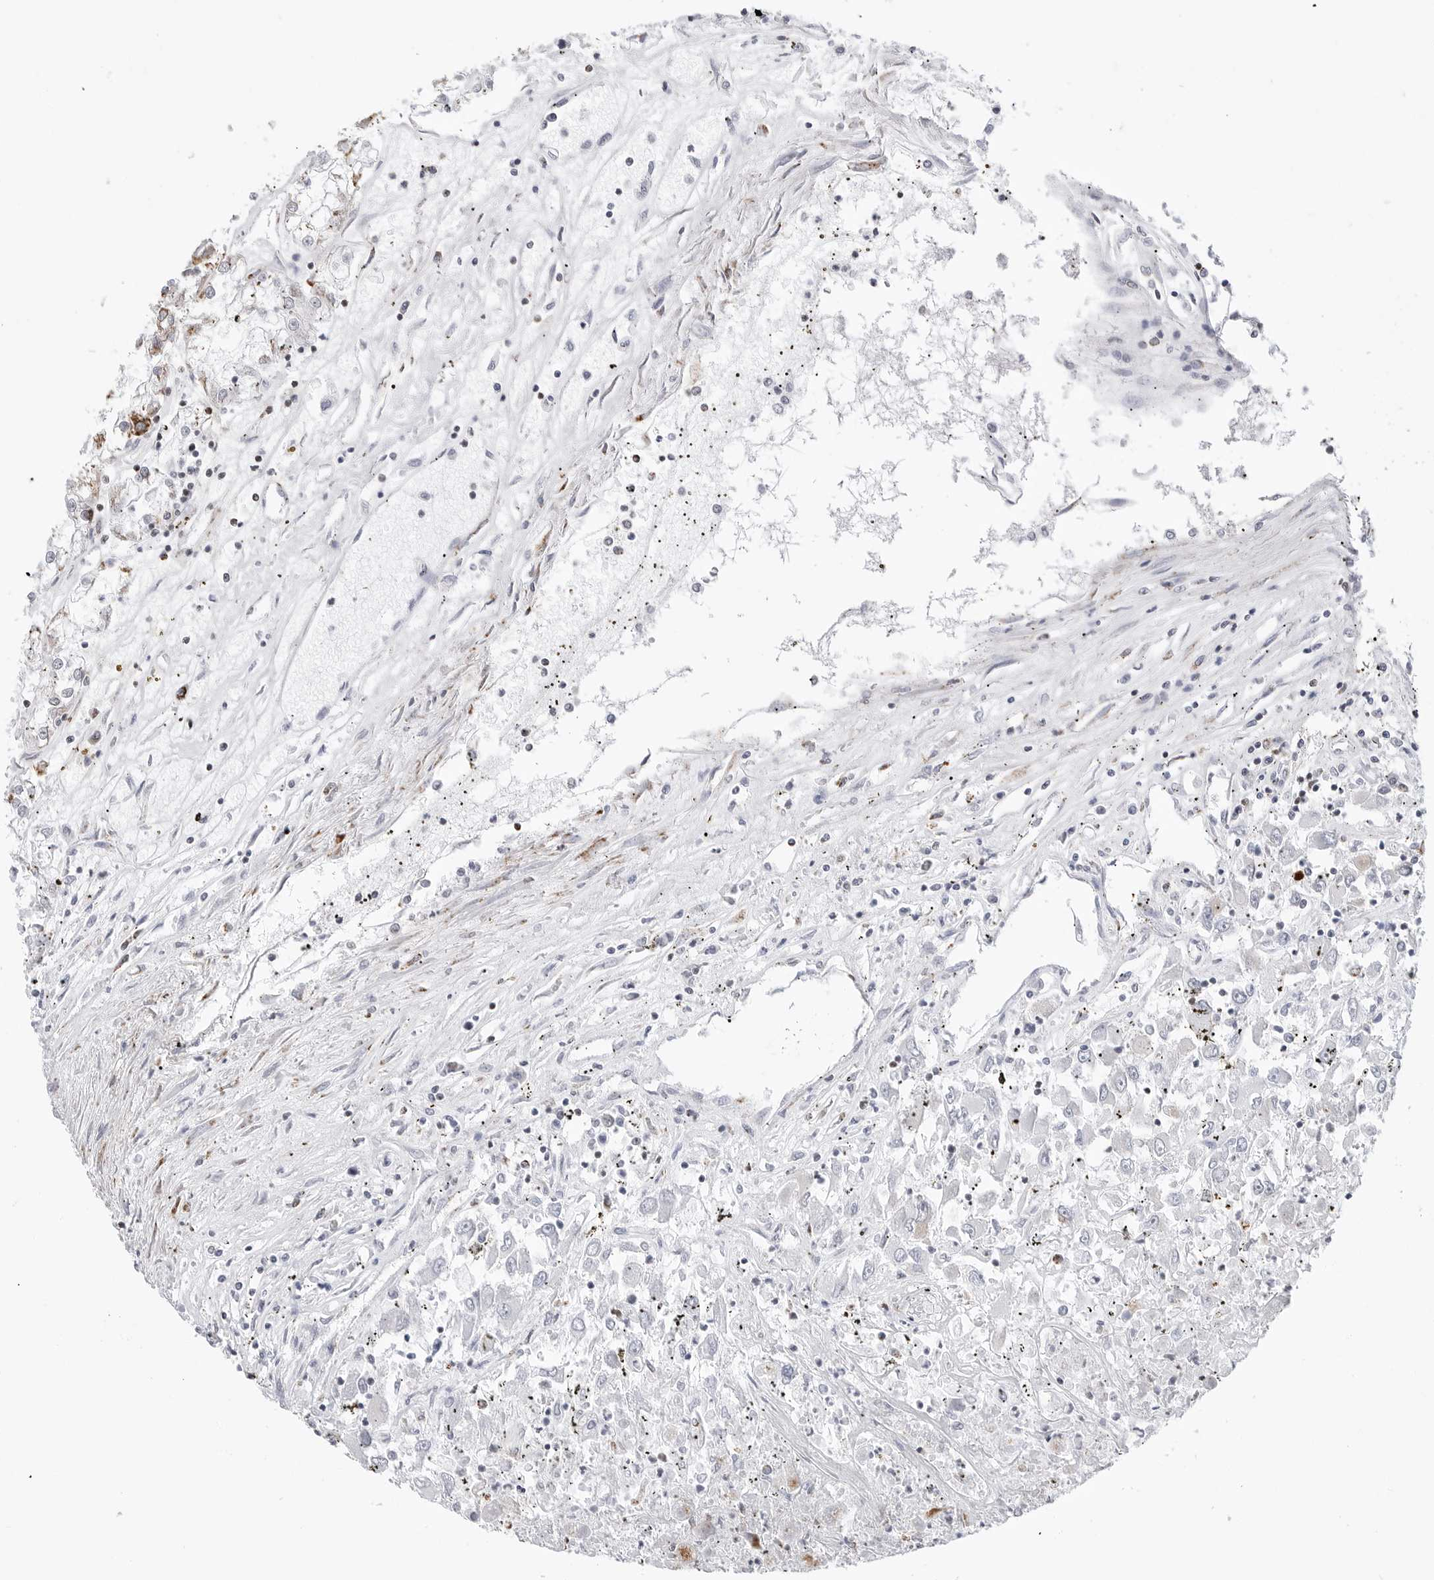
{"staining": {"intensity": "negative", "quantity": "none", "location": "none"}, "tissue": "renal cancer", "cell_type": "Tumor cells", "image_type": "cancer", "snomed": [{"axis": "morphology", "description": "Adenocarcinoma, NOS"}, {"axis": "topography", "description": "Kidney"}], "caption": "Tumor cells show no significant protein staining in renal adenocarcinoma. (Immunohistochemistry, brightfield microscopy, high magnification).", "gene": "ATP5IF1", "patient": {"sex": "female", "age": 52}}